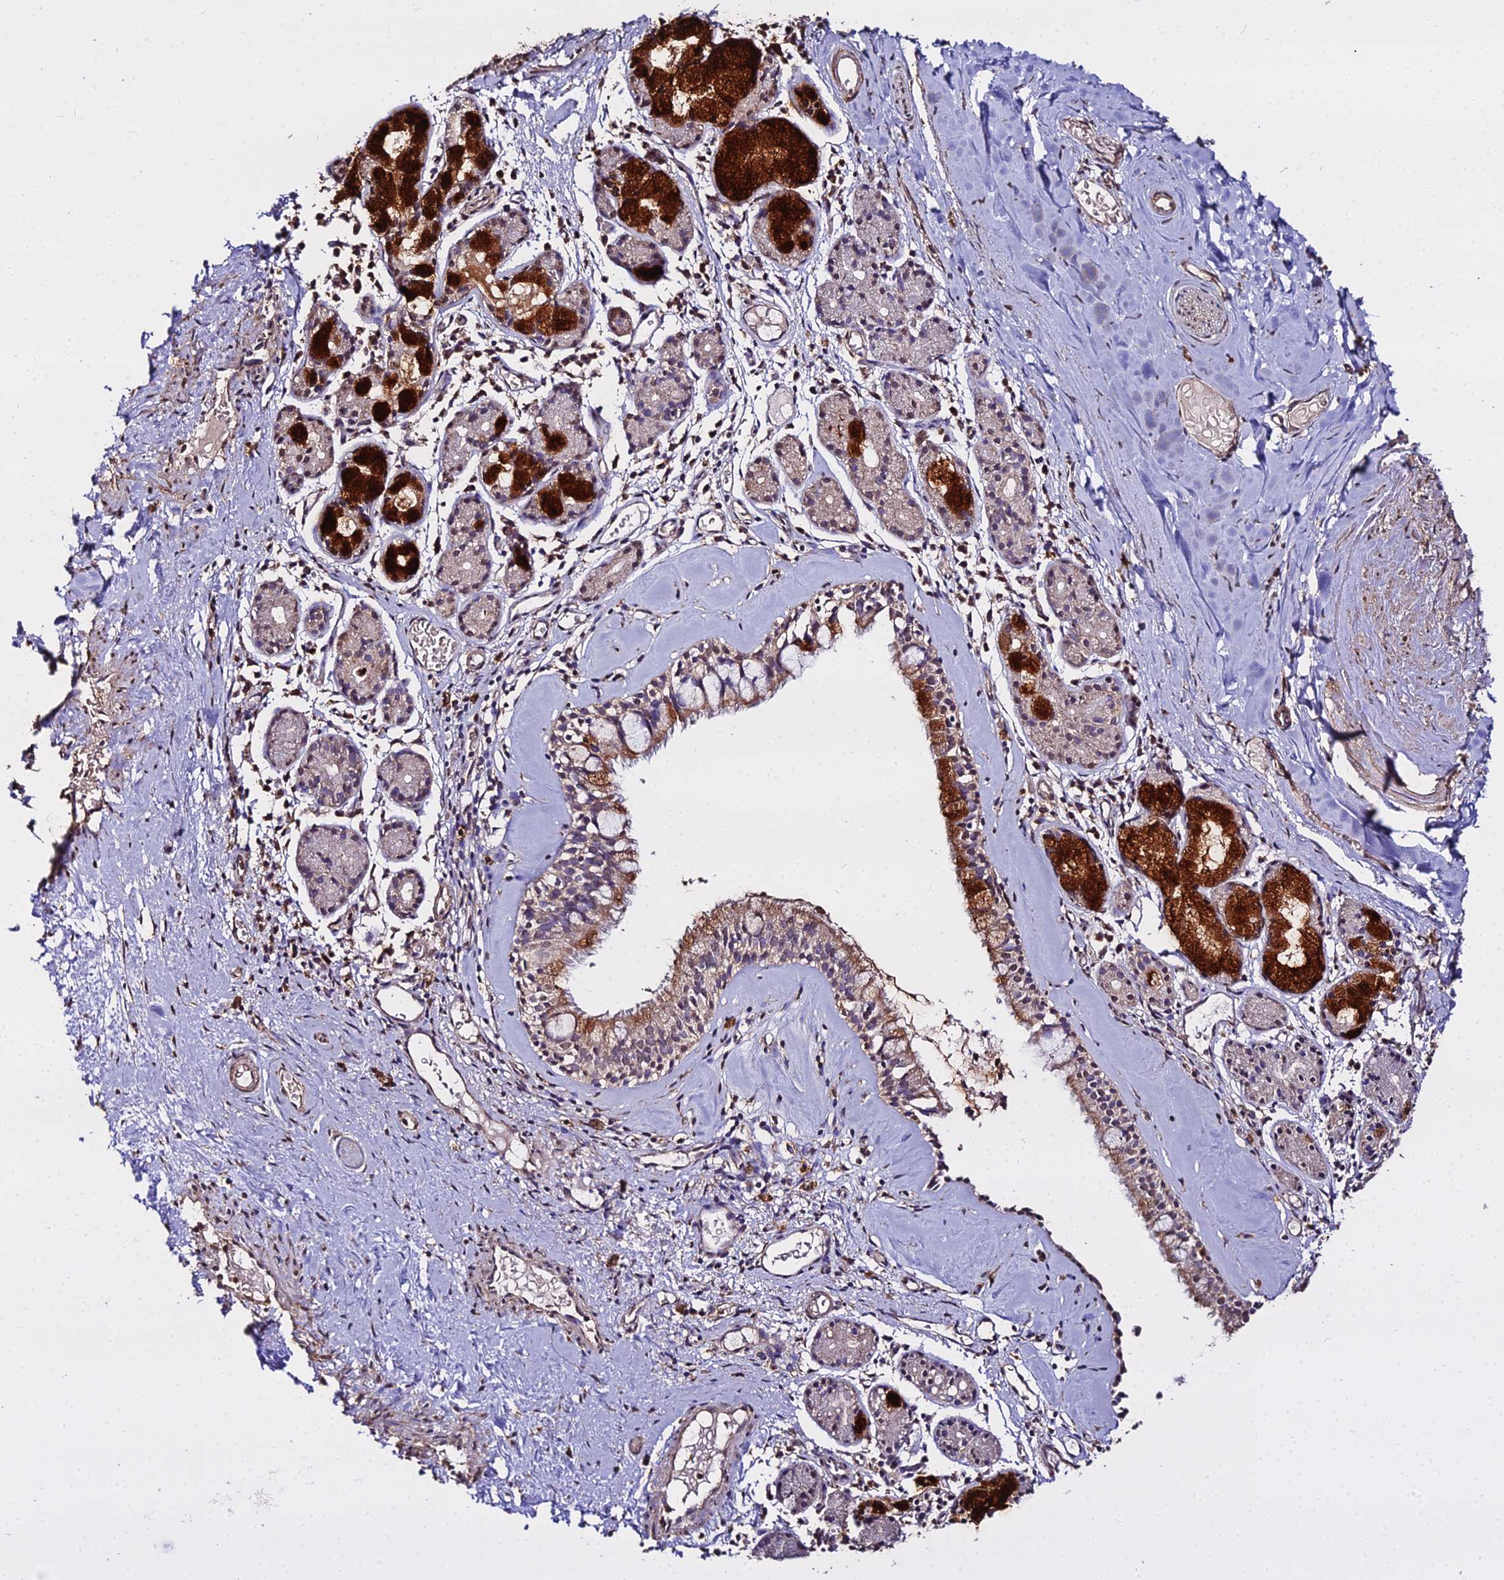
{"staining": {"intensity": "moderate", "quantity": ">75%", "location": "cytoplasmic/membranous"}, "tissue": "nasopharynx", "cell_type": "Respiratory epithelial cells", "image_type": "normal", "snomed": [{"axis": "morphology", "description": "Normal tissue, NOS"}, {"axis": "topography", "description": "Nasopharynx"}], "caption": "Protein staining exhibits moderate cytoplasmic/membranous staining in approximately >75% of respiratory epithelial cells in benign nasopharynx.", "gene": "METTL13", "patient": {"sex": "male", "age": 82}}